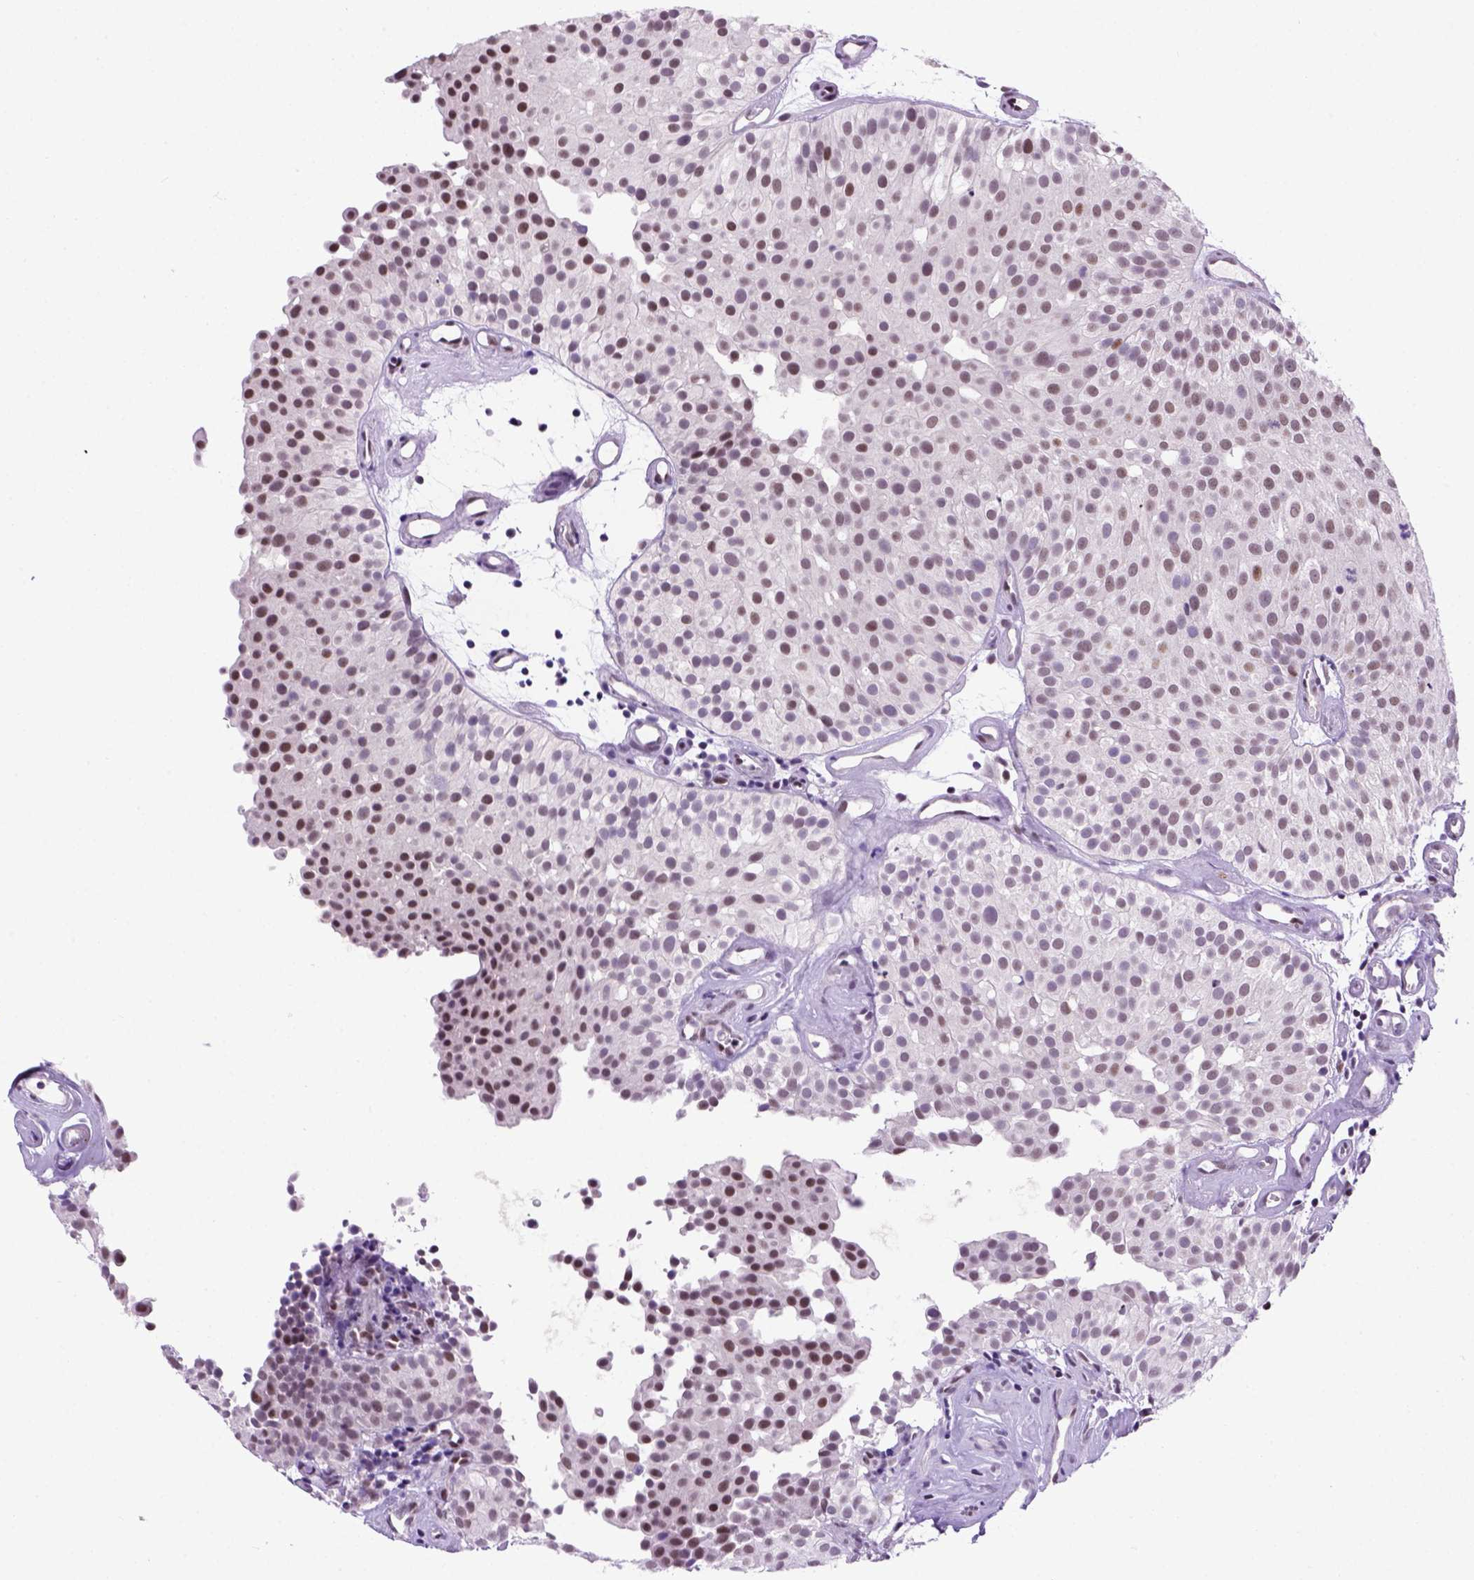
{"staining": {"intensity": "moderate", "quantity": "<25%", "location": "nuclear"}, "tissue": "urothelial cancer", "cell_type": "Tumor cells", "image_type": "cancer", "snomed": [{"axis": "morphology", "description": "Urothelial carcinoma, Low grade"}, {"axis": "topography", "description": "Urinary bladder"}], "caption": "Immunohistochemistry photomicrograph of neoplastic tissue: human low-grade urothelial carcinoma stained using immunohistochemistry (IHC) reveals low levels of moderate protein expression localized specifically in the nuclear of tumor cells, appearing as a nuclear brown color.", "gene": "TBPL1", "patient": {"sex": "female", "age": 87}}